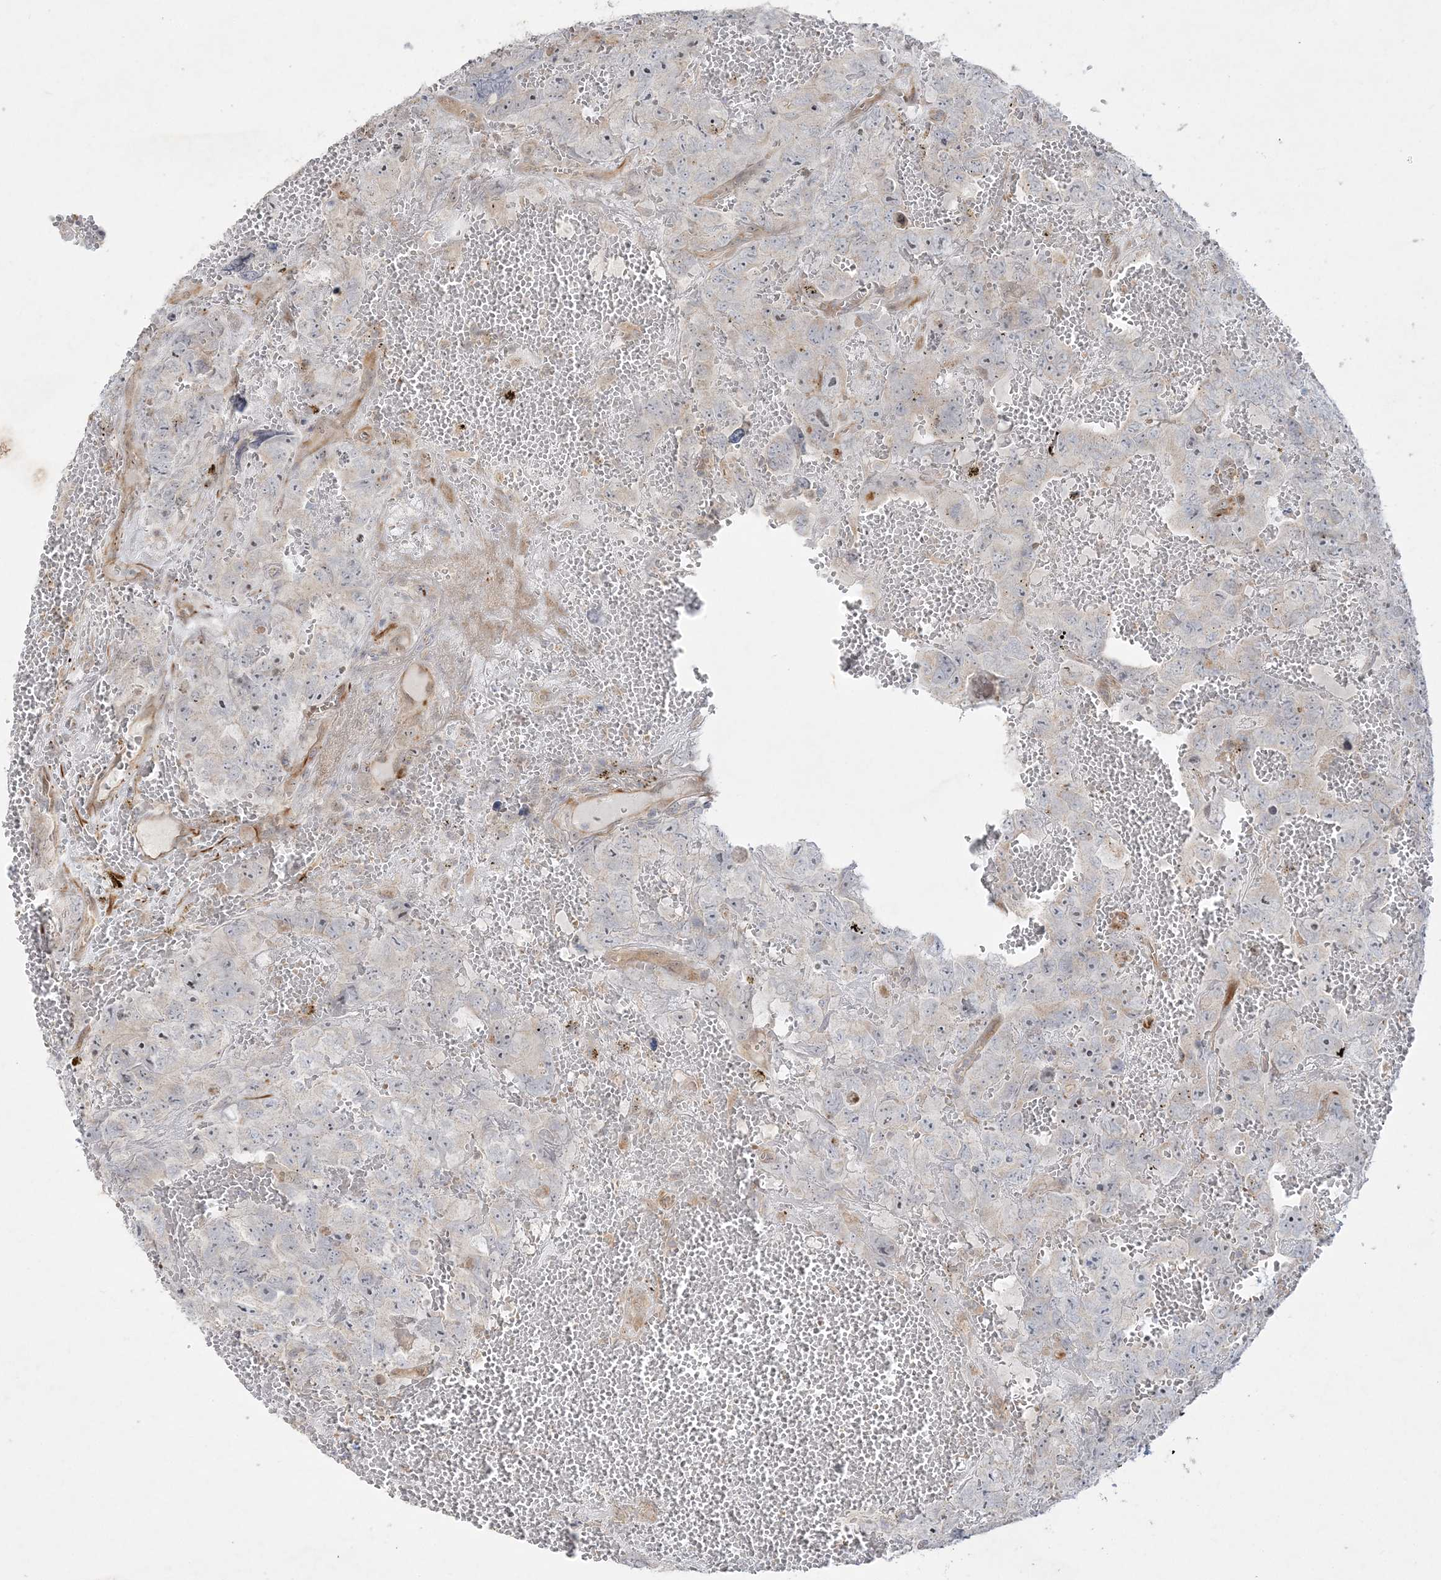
{"staining": {"intensity": "negative", "quantity": "none", "location": "none"}, "tissue": "testis cancer", "cell_type": "Tumor cells", "image_type": "cancer", "snomed": [{"axis": "morphology", "description": "Carcinoma, Embryonal, NOS"}, {"axis": "topography", "description": "Testis"}], "caption": "Photomicrograph shows no significant protein positivity in tumor cells of testis embryonal carcinoma. (Stains: DAB immunohistochemistry with hematoxylin counter stain, Microscopy: brightfield microscopy at high magnification).", "gene": "INPP1", "patient": {"sex": "male", "age": 45}}